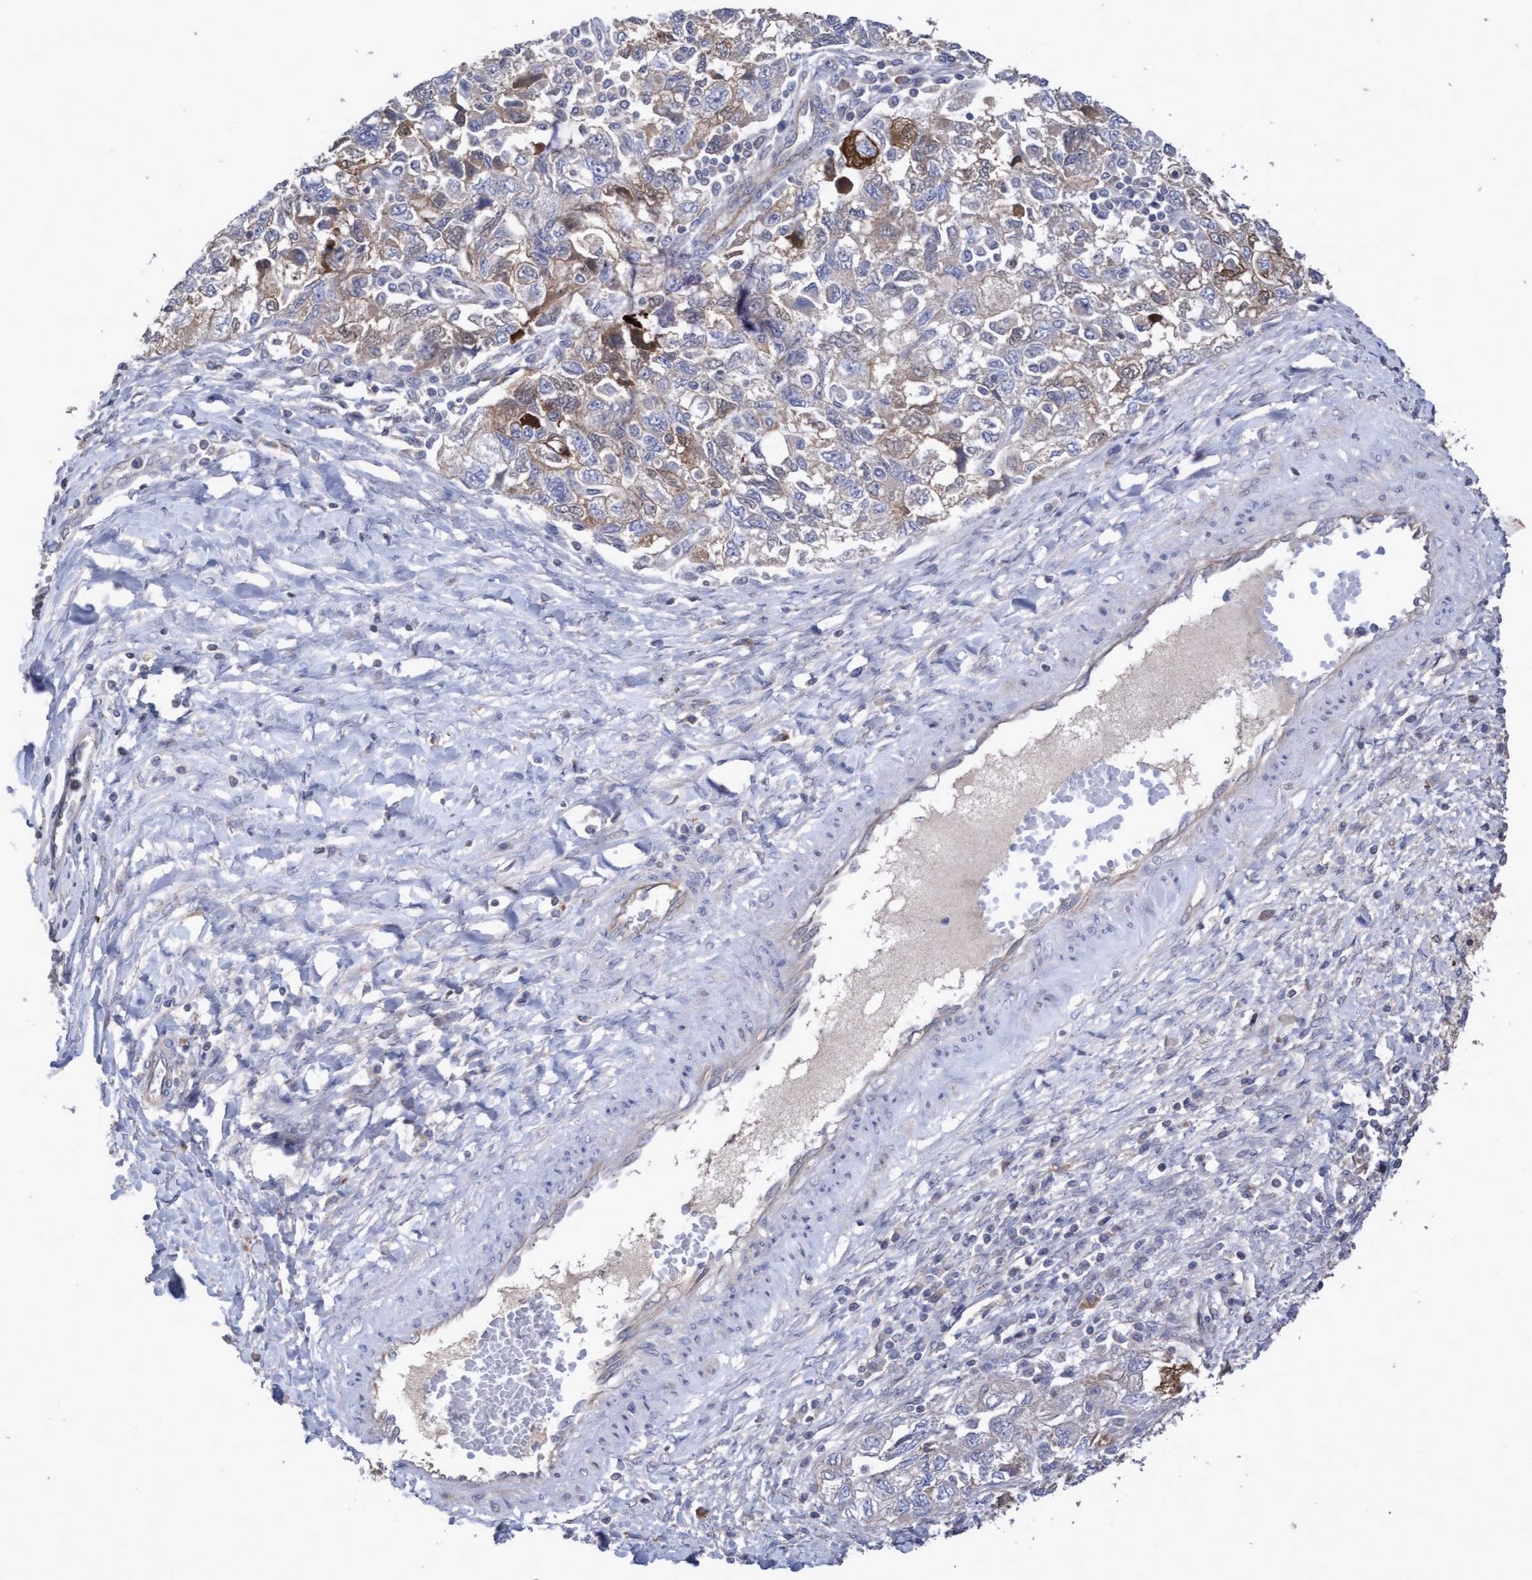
{"staining": {"intensity": "moderate", "quantity": "<25%", "location": "cytoplasmic/membranous"}, "tissue": "ovarian cancer", "cell_type": "Tumor cells", "image_type": "cancer", "snomed": [{"axis": "morphology", "description": "Carcinoma, NOS"}, {"axis": "morphology", "description": "Cystadenocarcinoma, serous, NOS"}, {"axis": "topography", "description": "Ovary"}], "caption": "The image displays staining of ovarian cancer (carcinoma), revealing moderate cytoplasmic/membranous protein expression (brown color) within tumor cells.", "gene": "KRT24", "patient": {"sex": "female", "age": 69}}